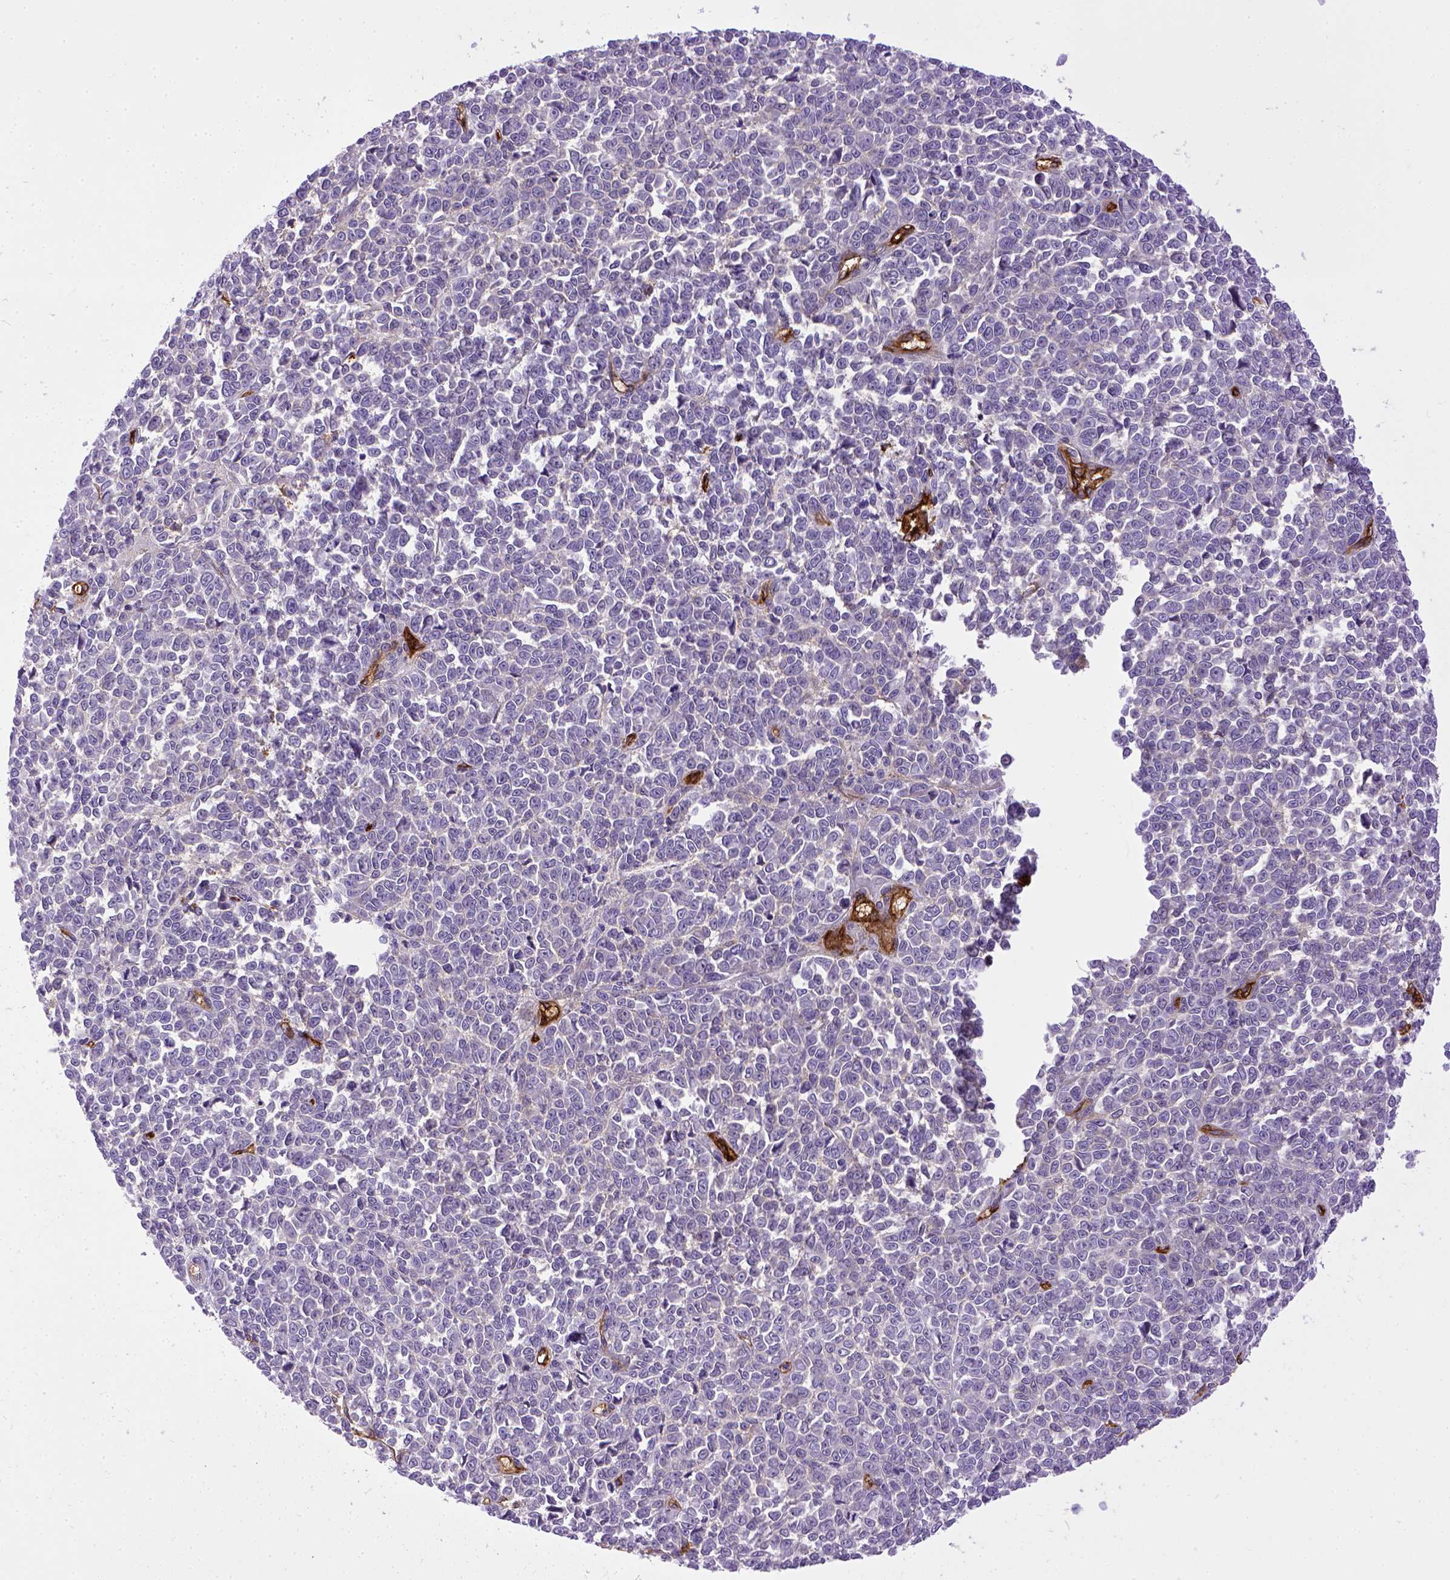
{"staining": {"intensity": "negative", "quantity": "none", "location": "none"}, "tissue": "melanoma", "cell_type": "Tumor cells", "image_type": "cancer", "snomed": [{"axis": "morphology", "description": "Malignant melanoma, NOS"}, {"axis": "topography", "description": "Skin"}], "caption": "The histopathology image reveals no significant staining in tumor cells of malignant melanoma. (DAB (3,3'-diaminobenzidine) immunohistochemistry with hematoxylin counter stain).", "gene": "ENG", "patient": {"sex": "female", "age": 95}}